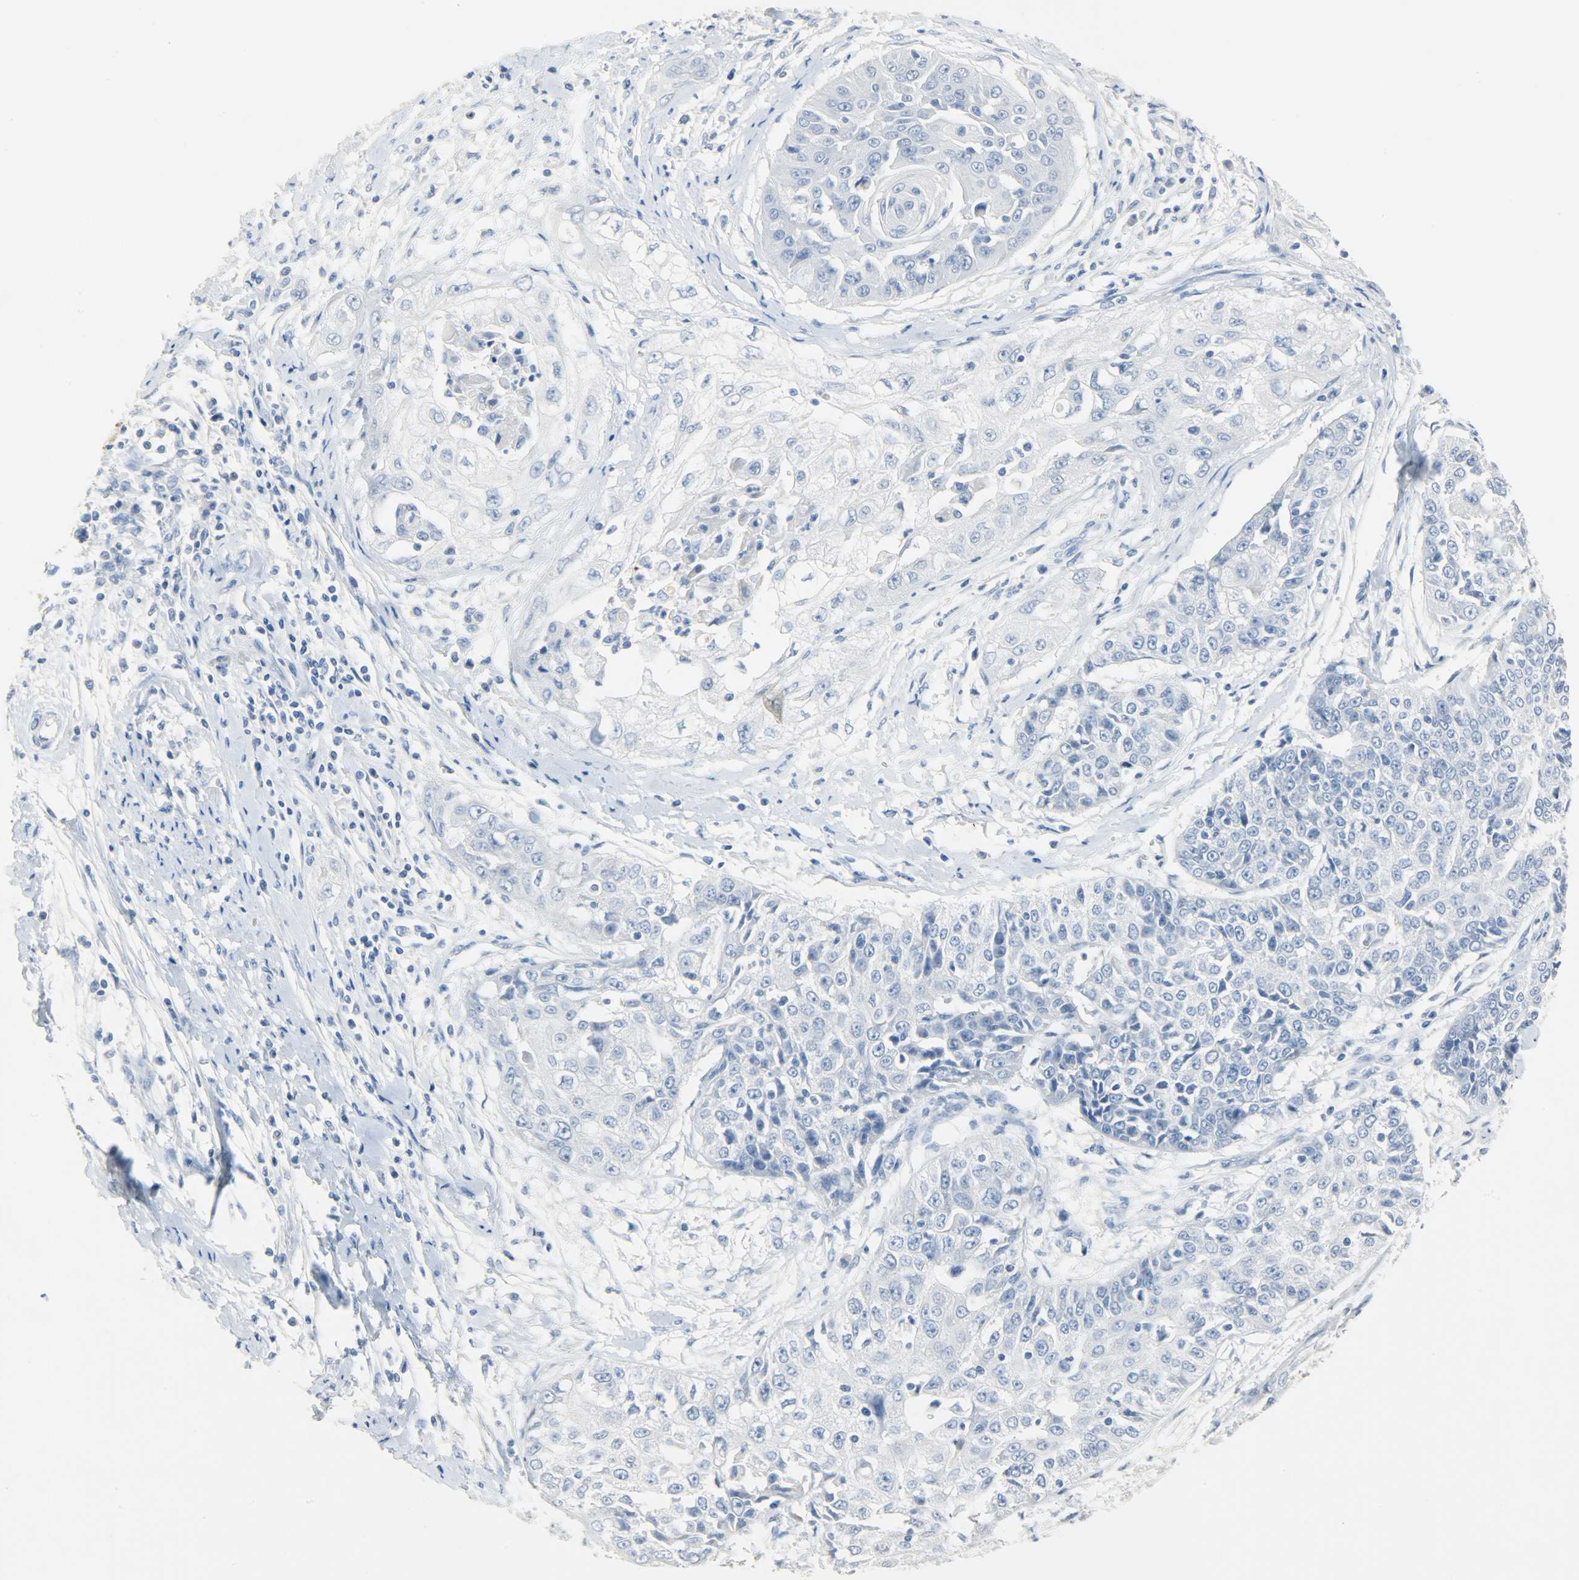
{"staining": {"intensity": "negative", "quantity": "none", "location": "none"}, "tissue": "cervical cancer", "cell_type": "Tumor cells", "image_type": "cancer", "snomed": [{"axis": "morphology", "description": "Squamous cell carcinoma, NOS"}, {"axis": "topography", "description": "Cervix"}], "caption": "Tumor cells are negative for protein expression in human cervical squamous cell carcinoma.", "gene": "CRP", "patient": {"sex": "female", "age": 64}}